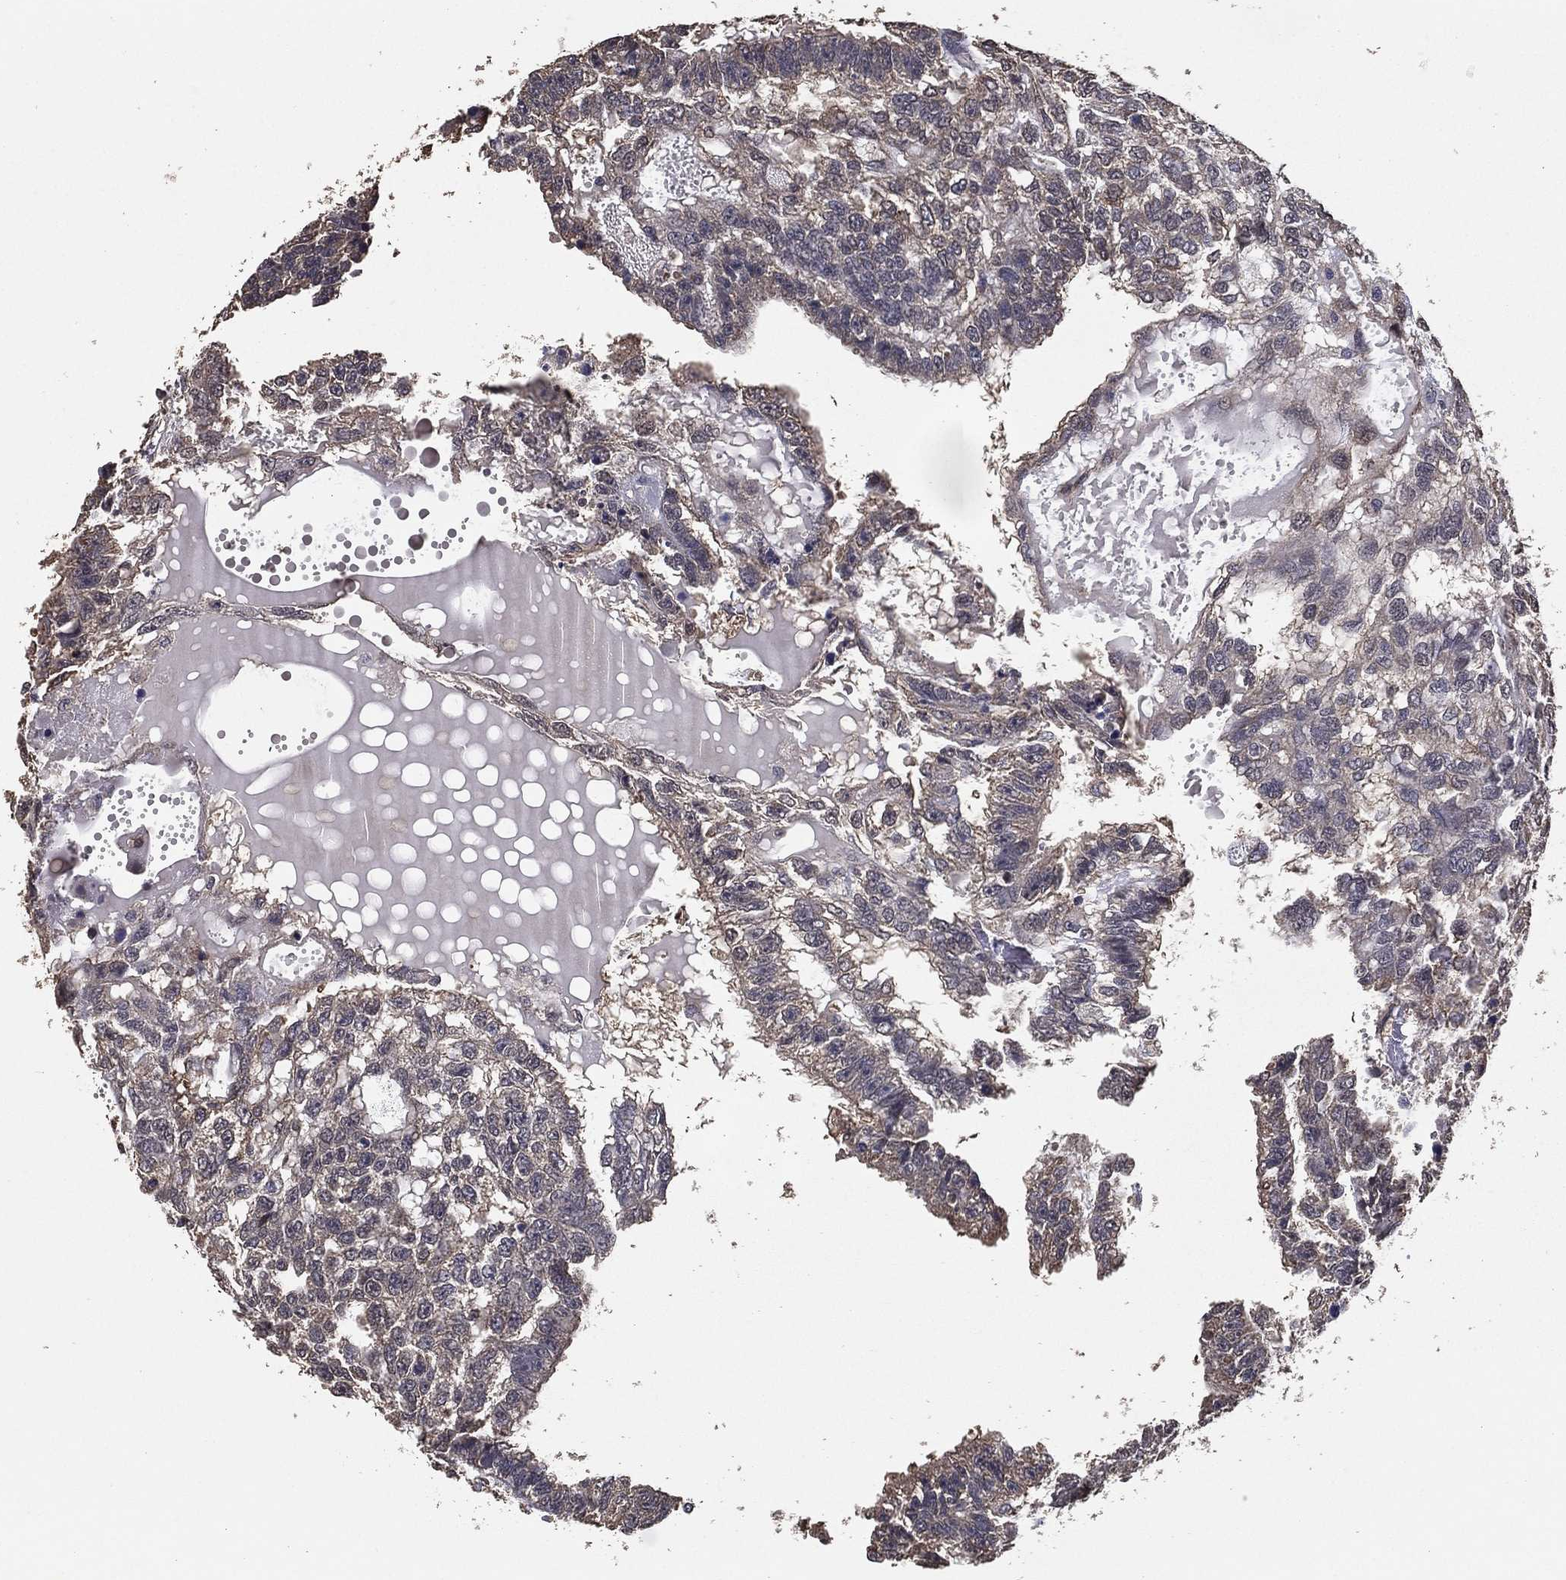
{"staining": {"intensity": "negative", "quantity": "none", "location": "none"}, "tissue": "testis cancer", "cell_type": "Tumor cells", "image_type": "cancer", "snomed": [{"axis": "morphology", "description": "Seminoma, NOS"}, {"axis": "morphology", "description": "Carcinoma, Embryonal, NOS"}, {"axis": "topography", "description": "Testis"}], "caption": "Human testis embryonal carcinoma stained for a protein using IHC reveals no staining in tumor cells.", "gene": "PCNT", "patient": {"sex": "male", "age": 41}}